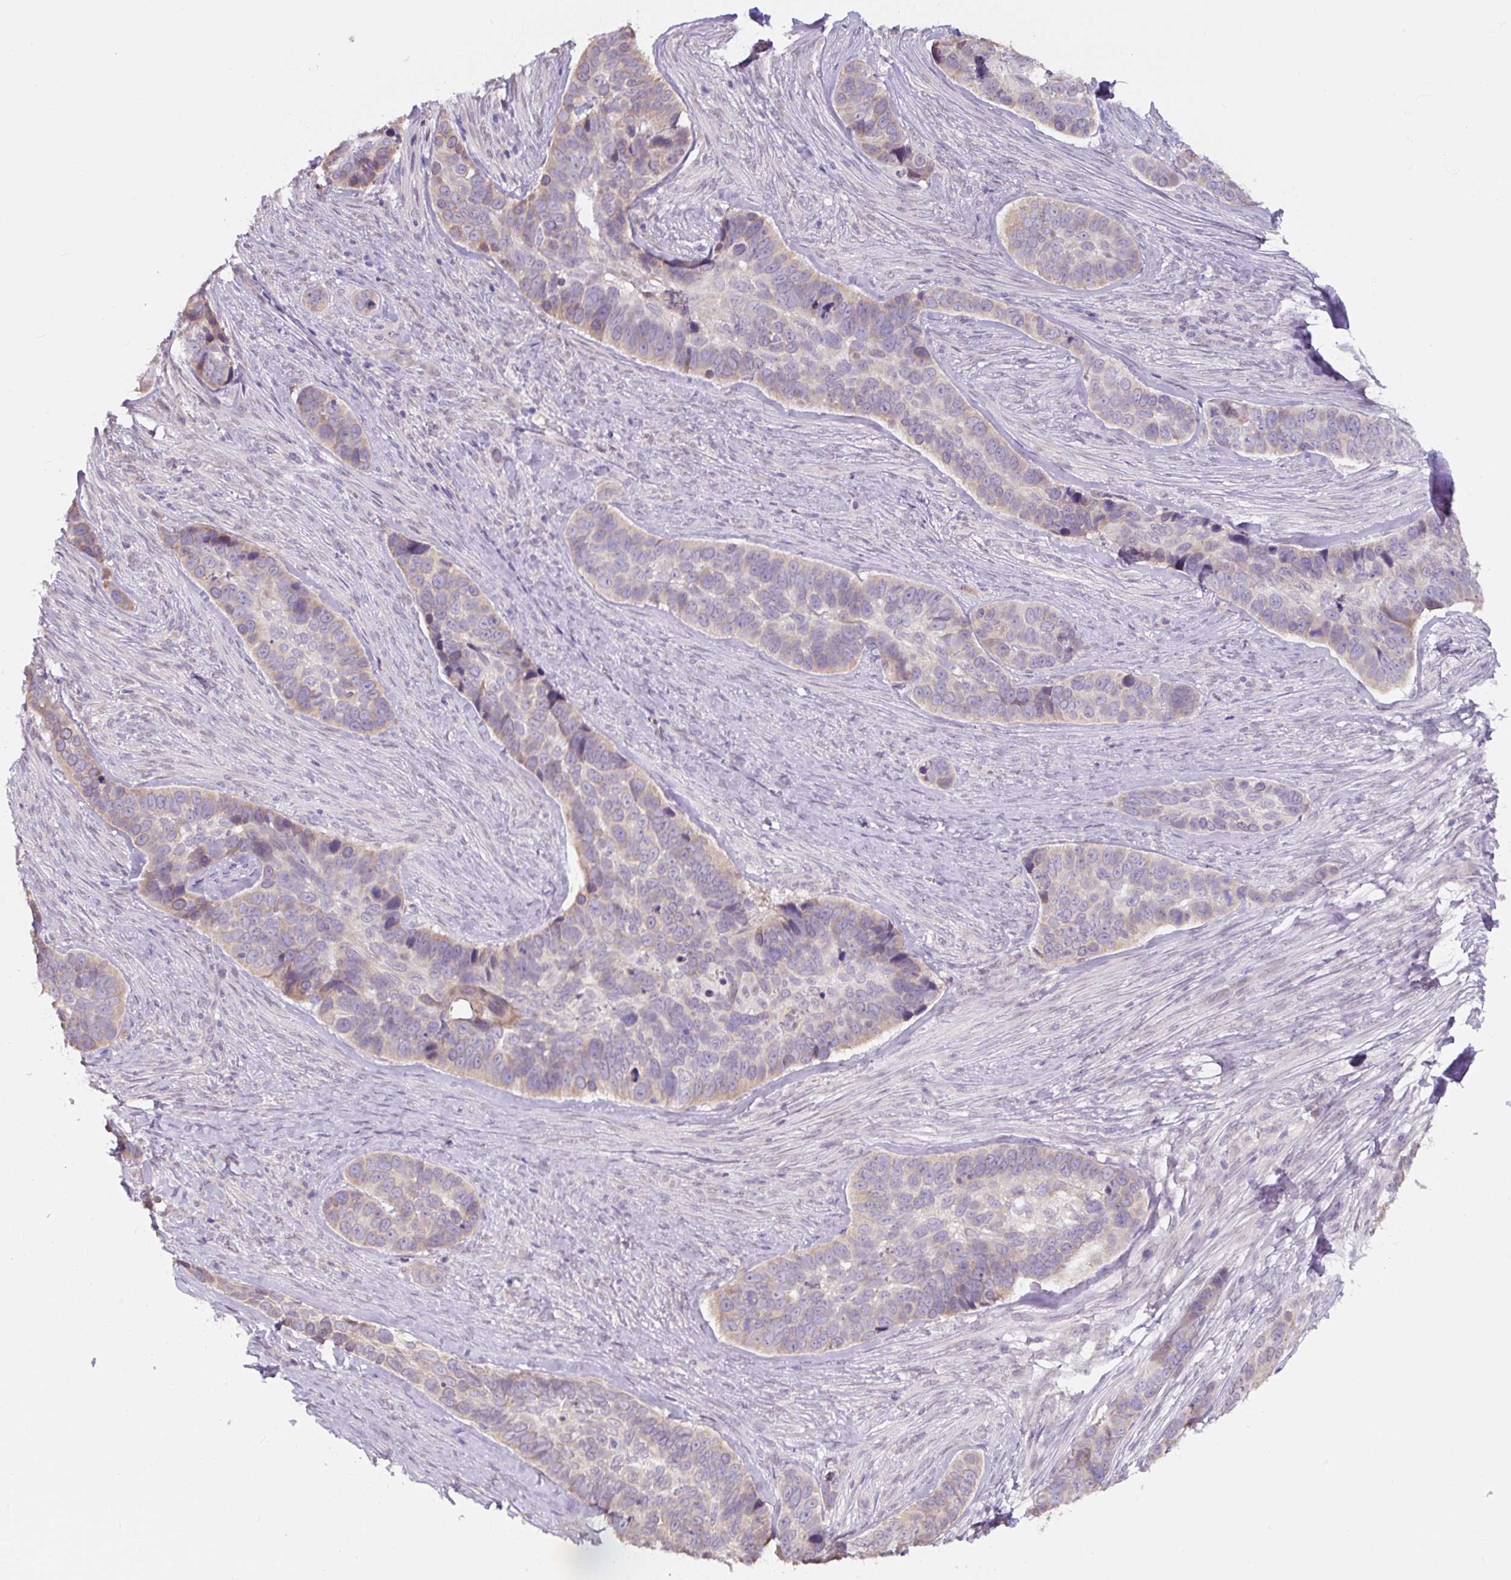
{"staining": {"intensity": "weak", "quantity": "25%-75%", "location": "cytoplasmic/membranous"}, "tissue": "skin cancer", "cell_type": "Tumor cells", "image_type": "cancer", "snomed": [{"axis": "morphology", "description": "Basal cell carcinoma"}, {"axis": "topography", "description": "Skin"}], "caption": "A photomicrograph of basal cell carcinoma (skin) stained for a protein shows weak cytoplasmic/membranous brown staining in tumor cells.", "gene": "ASRGL1", "patient": {"sex": "female", "age": 82}}